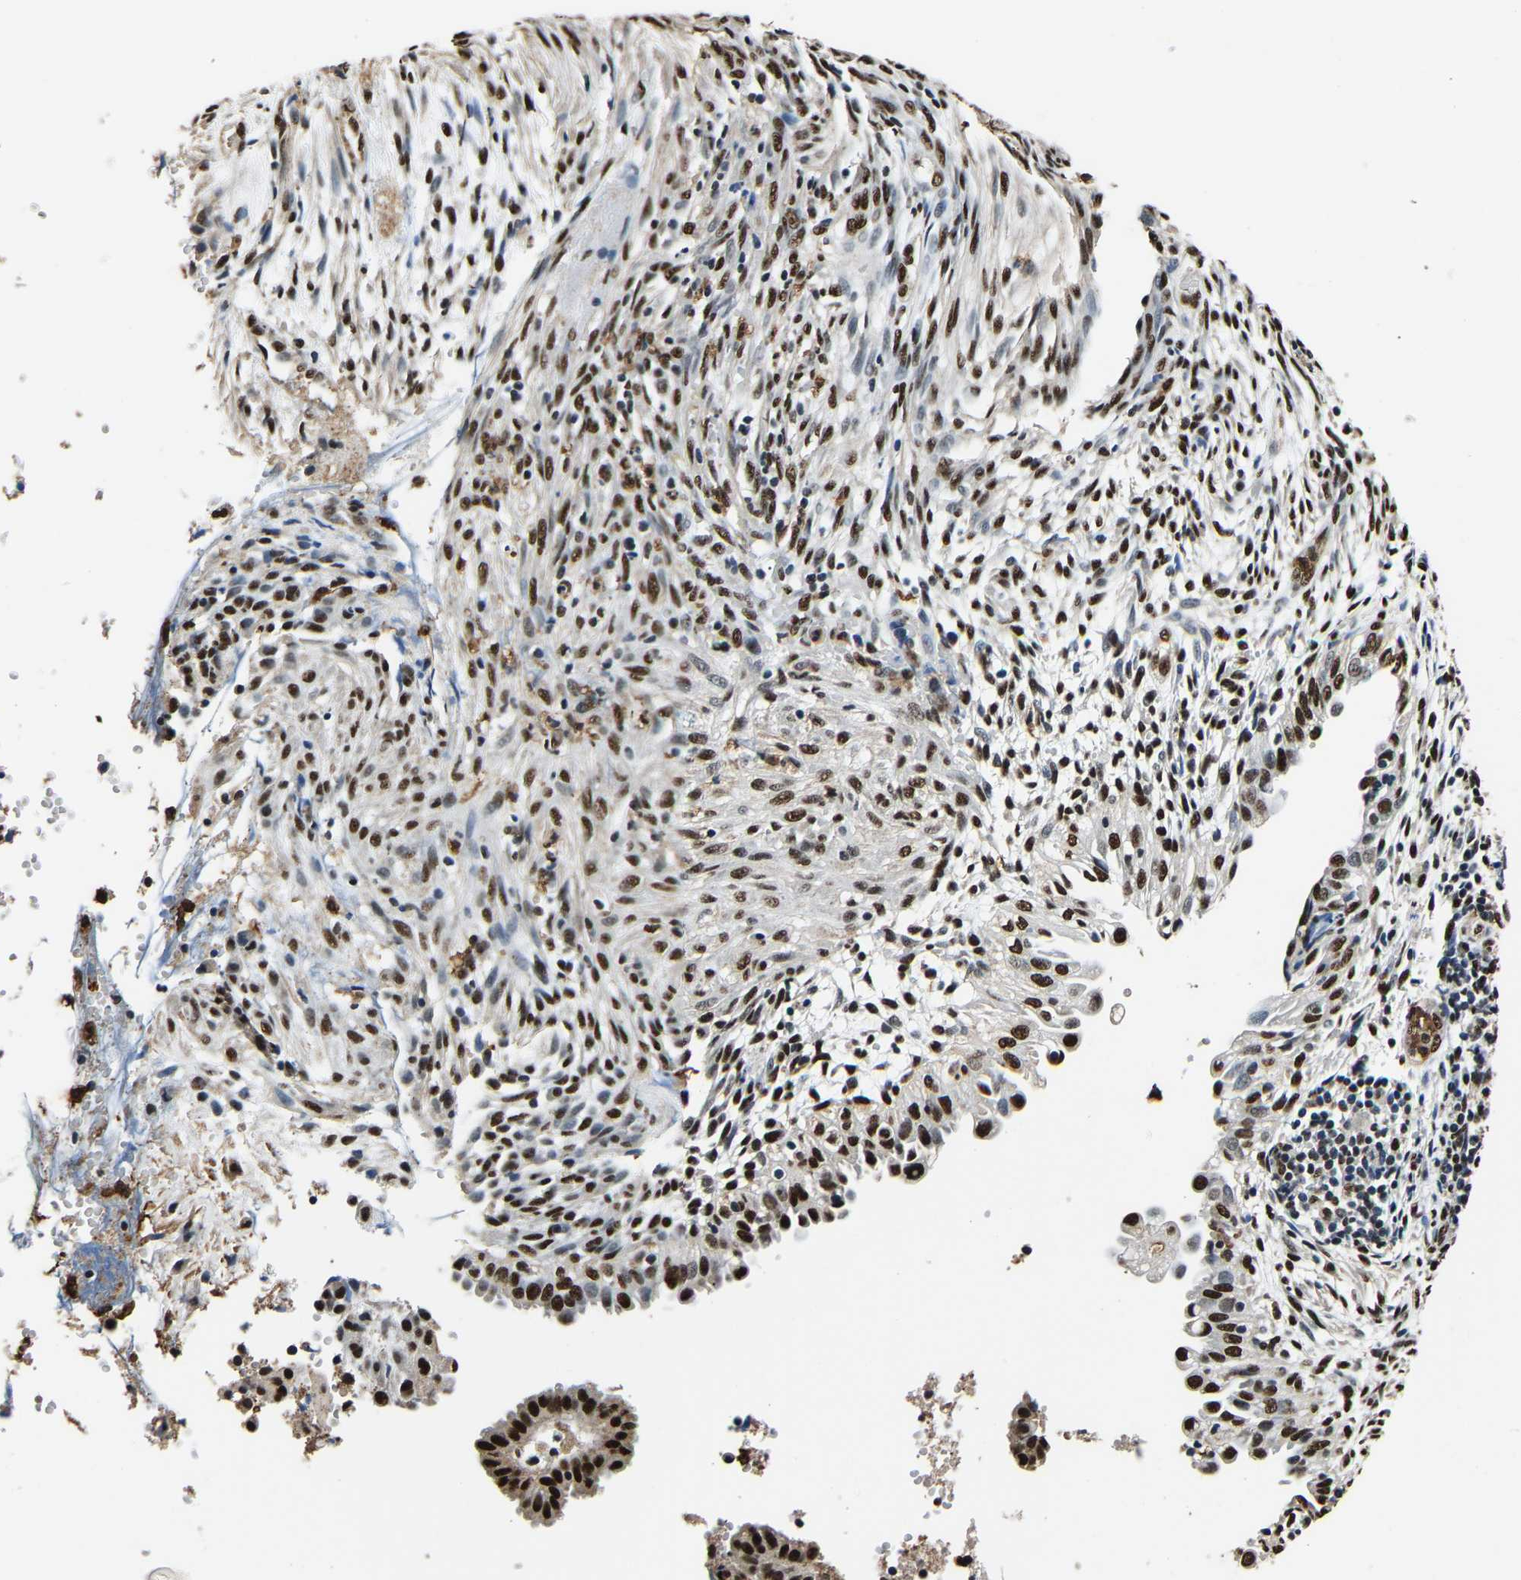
{"staining": {"intensity": "strong", "quantity": ">75%", "location": "nuclear"}, "tissue": "endometrial cancer", "cell_type": "Tumor cells", "image_type": "cancer", "snomed": [{"axis": "morphology", "description": "Adenocarcinoma, NOS"}, {"axis": "topography", "description": "Endometrium"}], "caption": "Immunohistochemistry histopathology image of human endometrial cancer stained for a protein (brown), which exhibits high levels of strong nuclear positivity in approximately >75% of tumor cells.", "gene": "SAFB", "patient": {"sex": "female", "age": 58}}